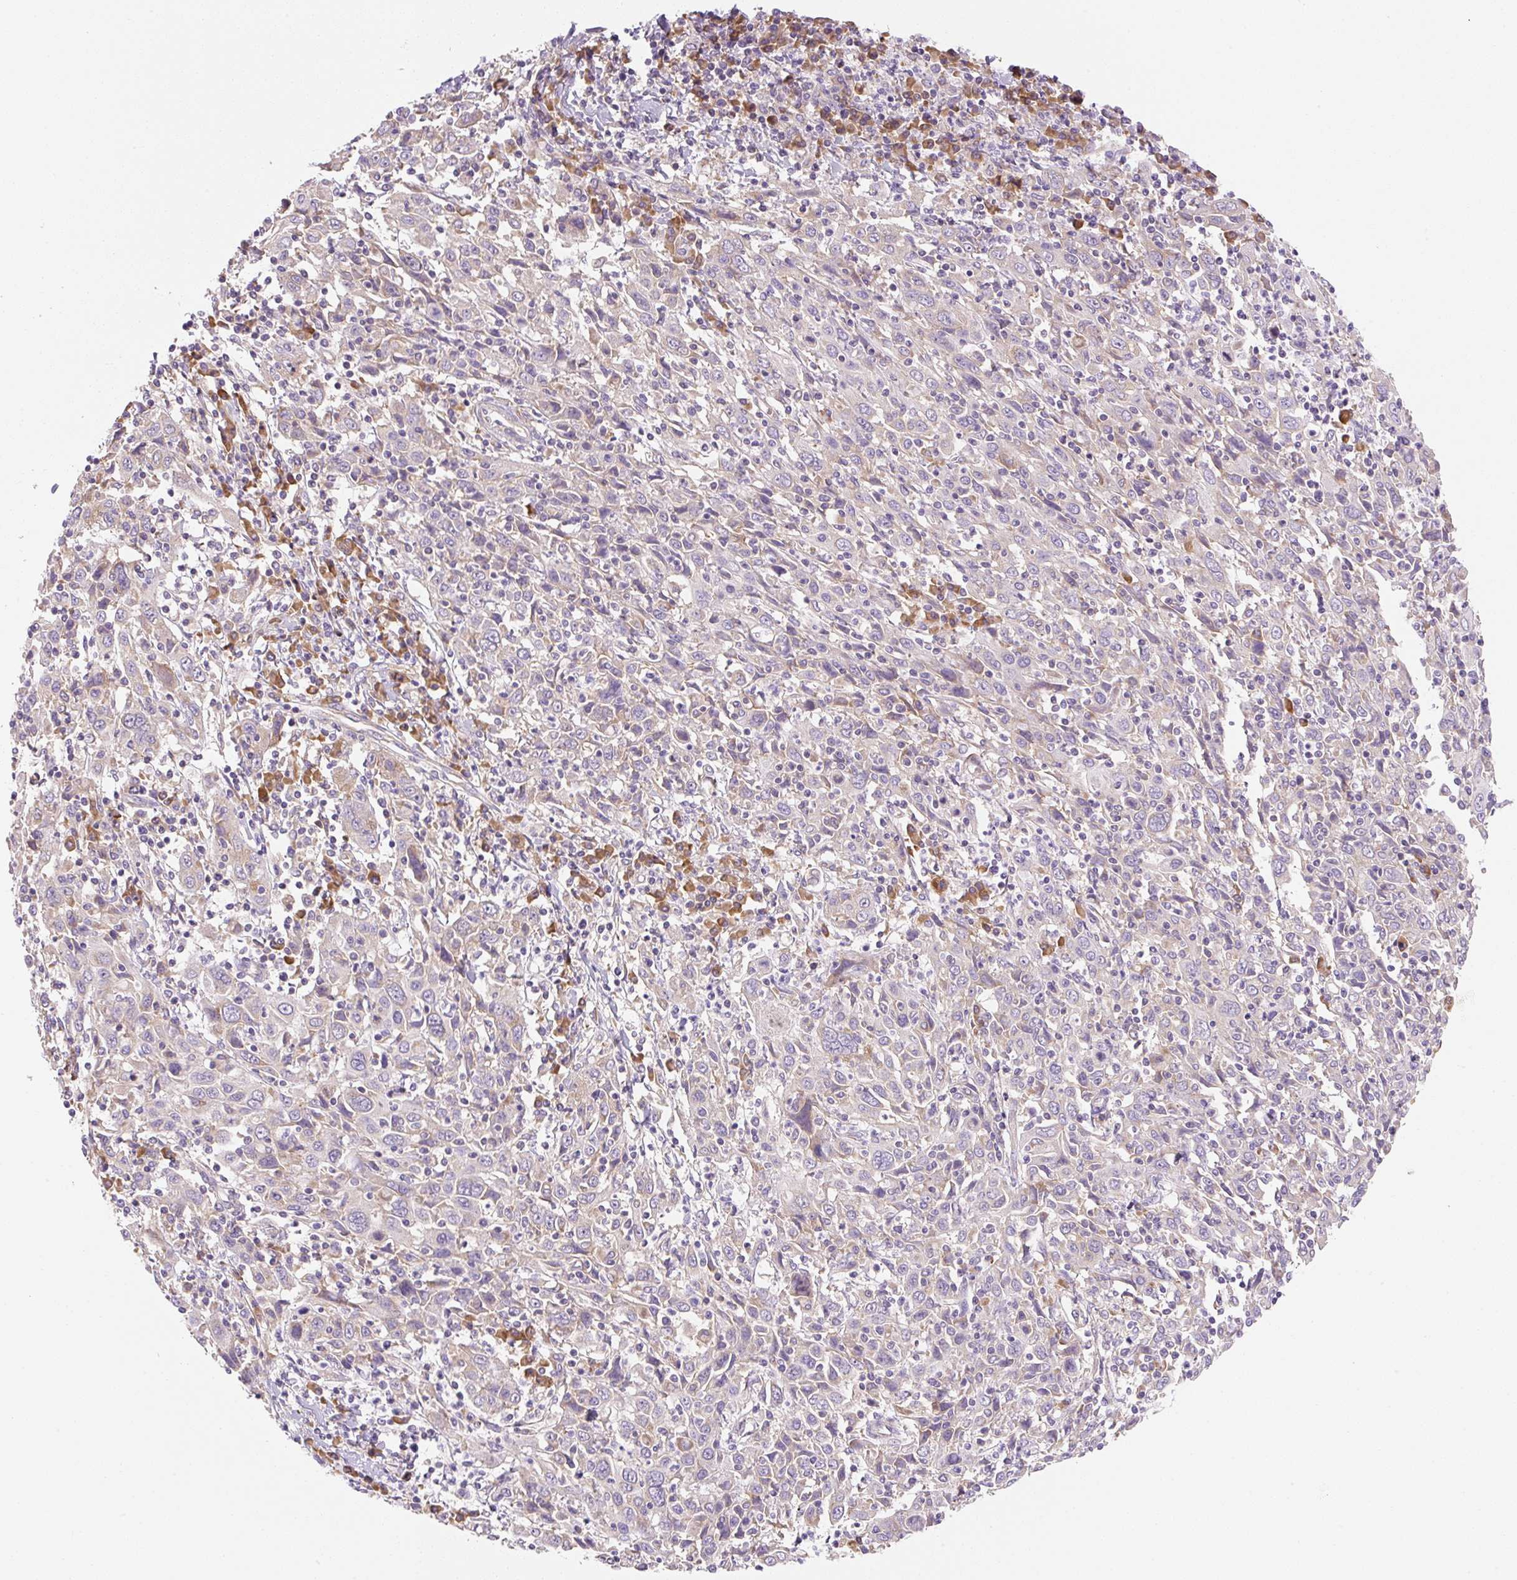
{"staining": {"intensity": "negative", "quantity": "none", "location": "none"}, "tissue": "cervical cancer", "cell_type": "Tumor cells", "image_type": "cancer", "snomed": [{"axis": "morphology", "description": "Squamous cell carcinoma, NOS"}, {"axis": "topography", "description": "Cervix"}], "caption": "Squamous cell carcinoma (cervical) was stained to show a protein in brown. There is no significant positivity in tumor cells.", "gene": "RPL18A", "patient": {"sex": "female", "age": 46}}